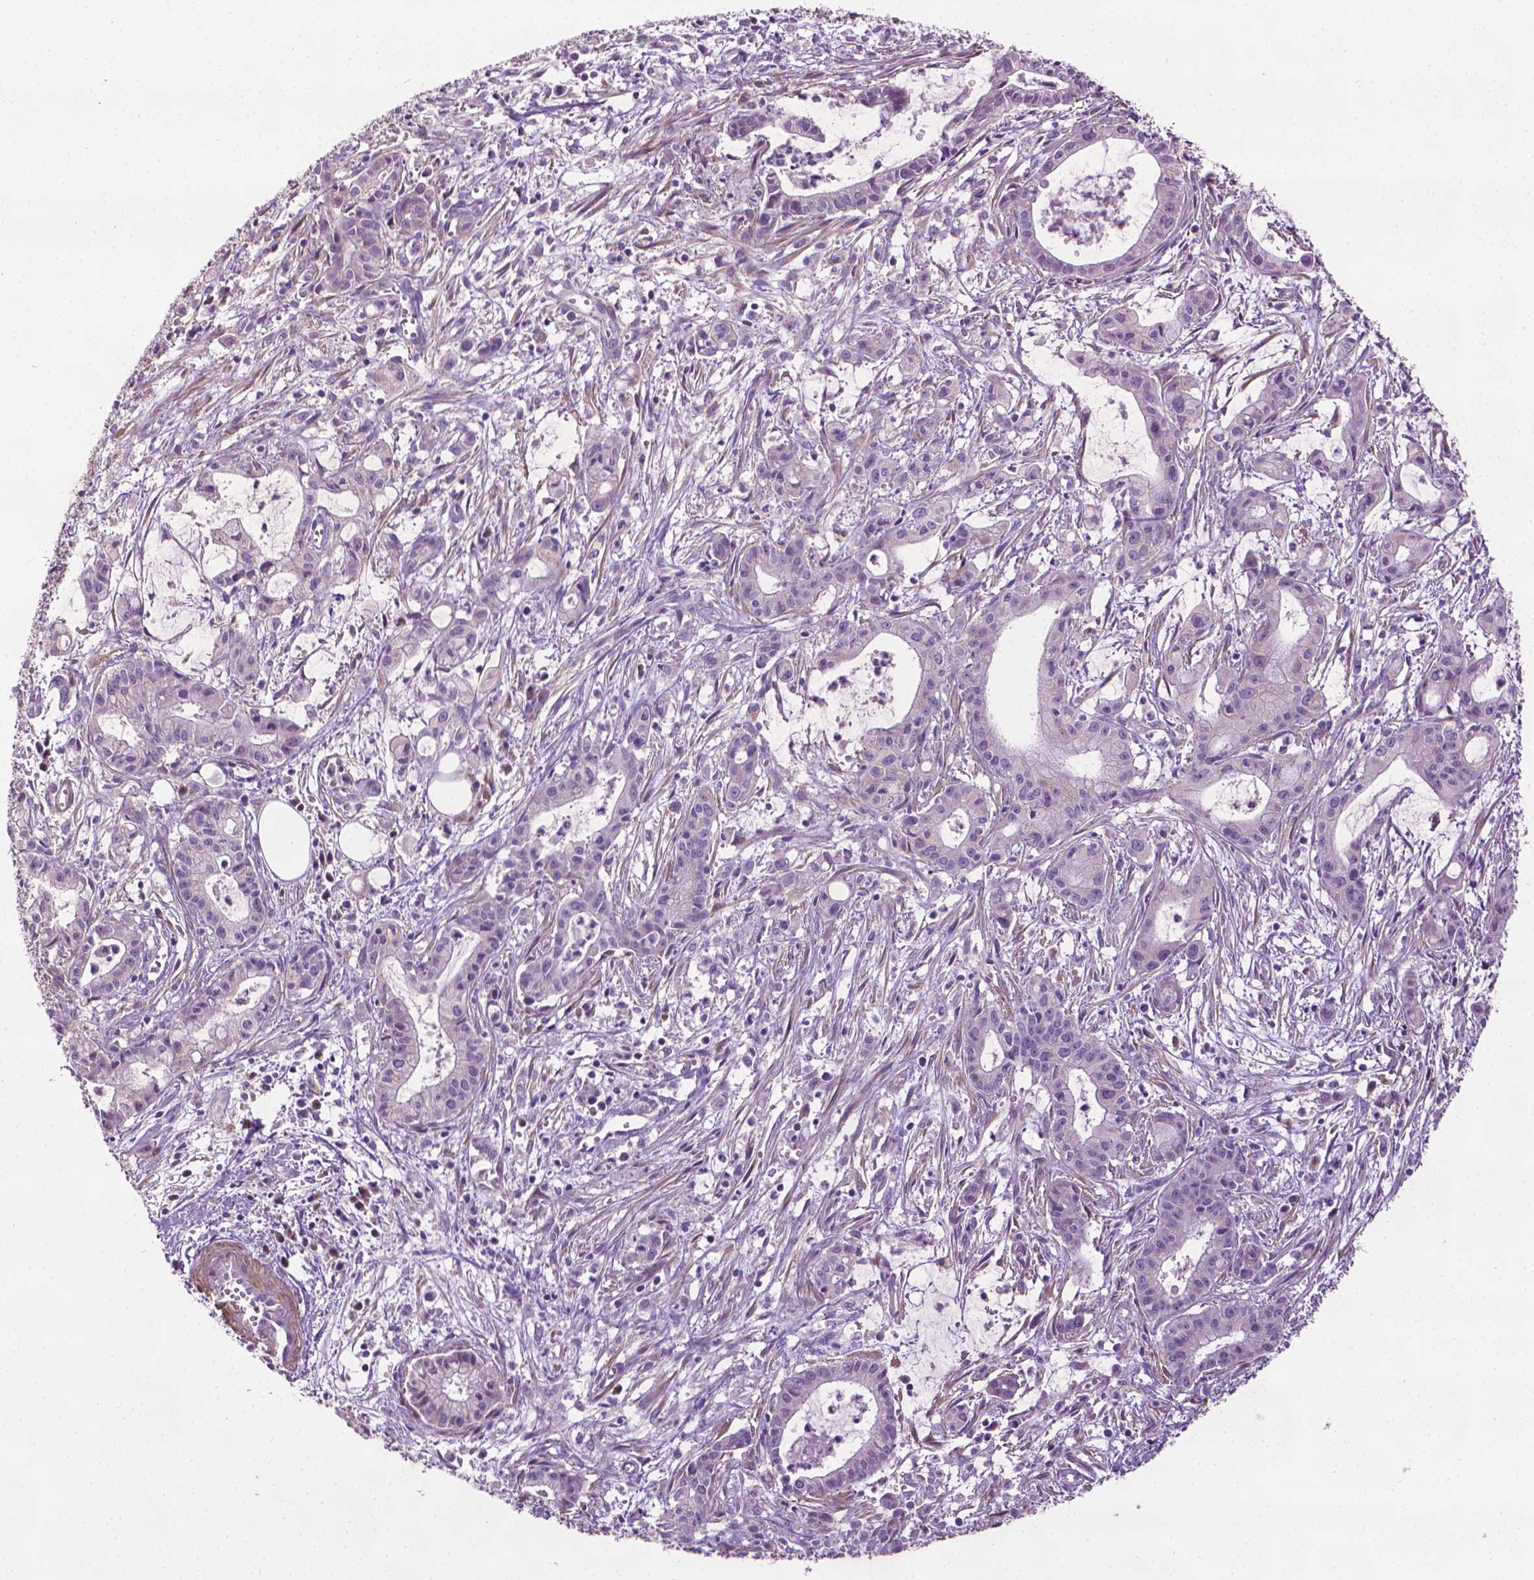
{"staining": {"intensity": "negative", "quantity": "none", "location": "none"}, "tissue": "pancreatic cancer", "cell_type": "Tumor cells", "image_type": "cancer", "snomed": [{"axis": "morphology", "description": "Adenocarcinoma, NOS"}, {"axis": "topography", "description": "Pancreas"}], "caption": "Tumor cells show no significant staining in pancreatic cancer (adenocarcinoma).", "gene": "AQP10", "patient": {"sex": "male", "age": 48}}